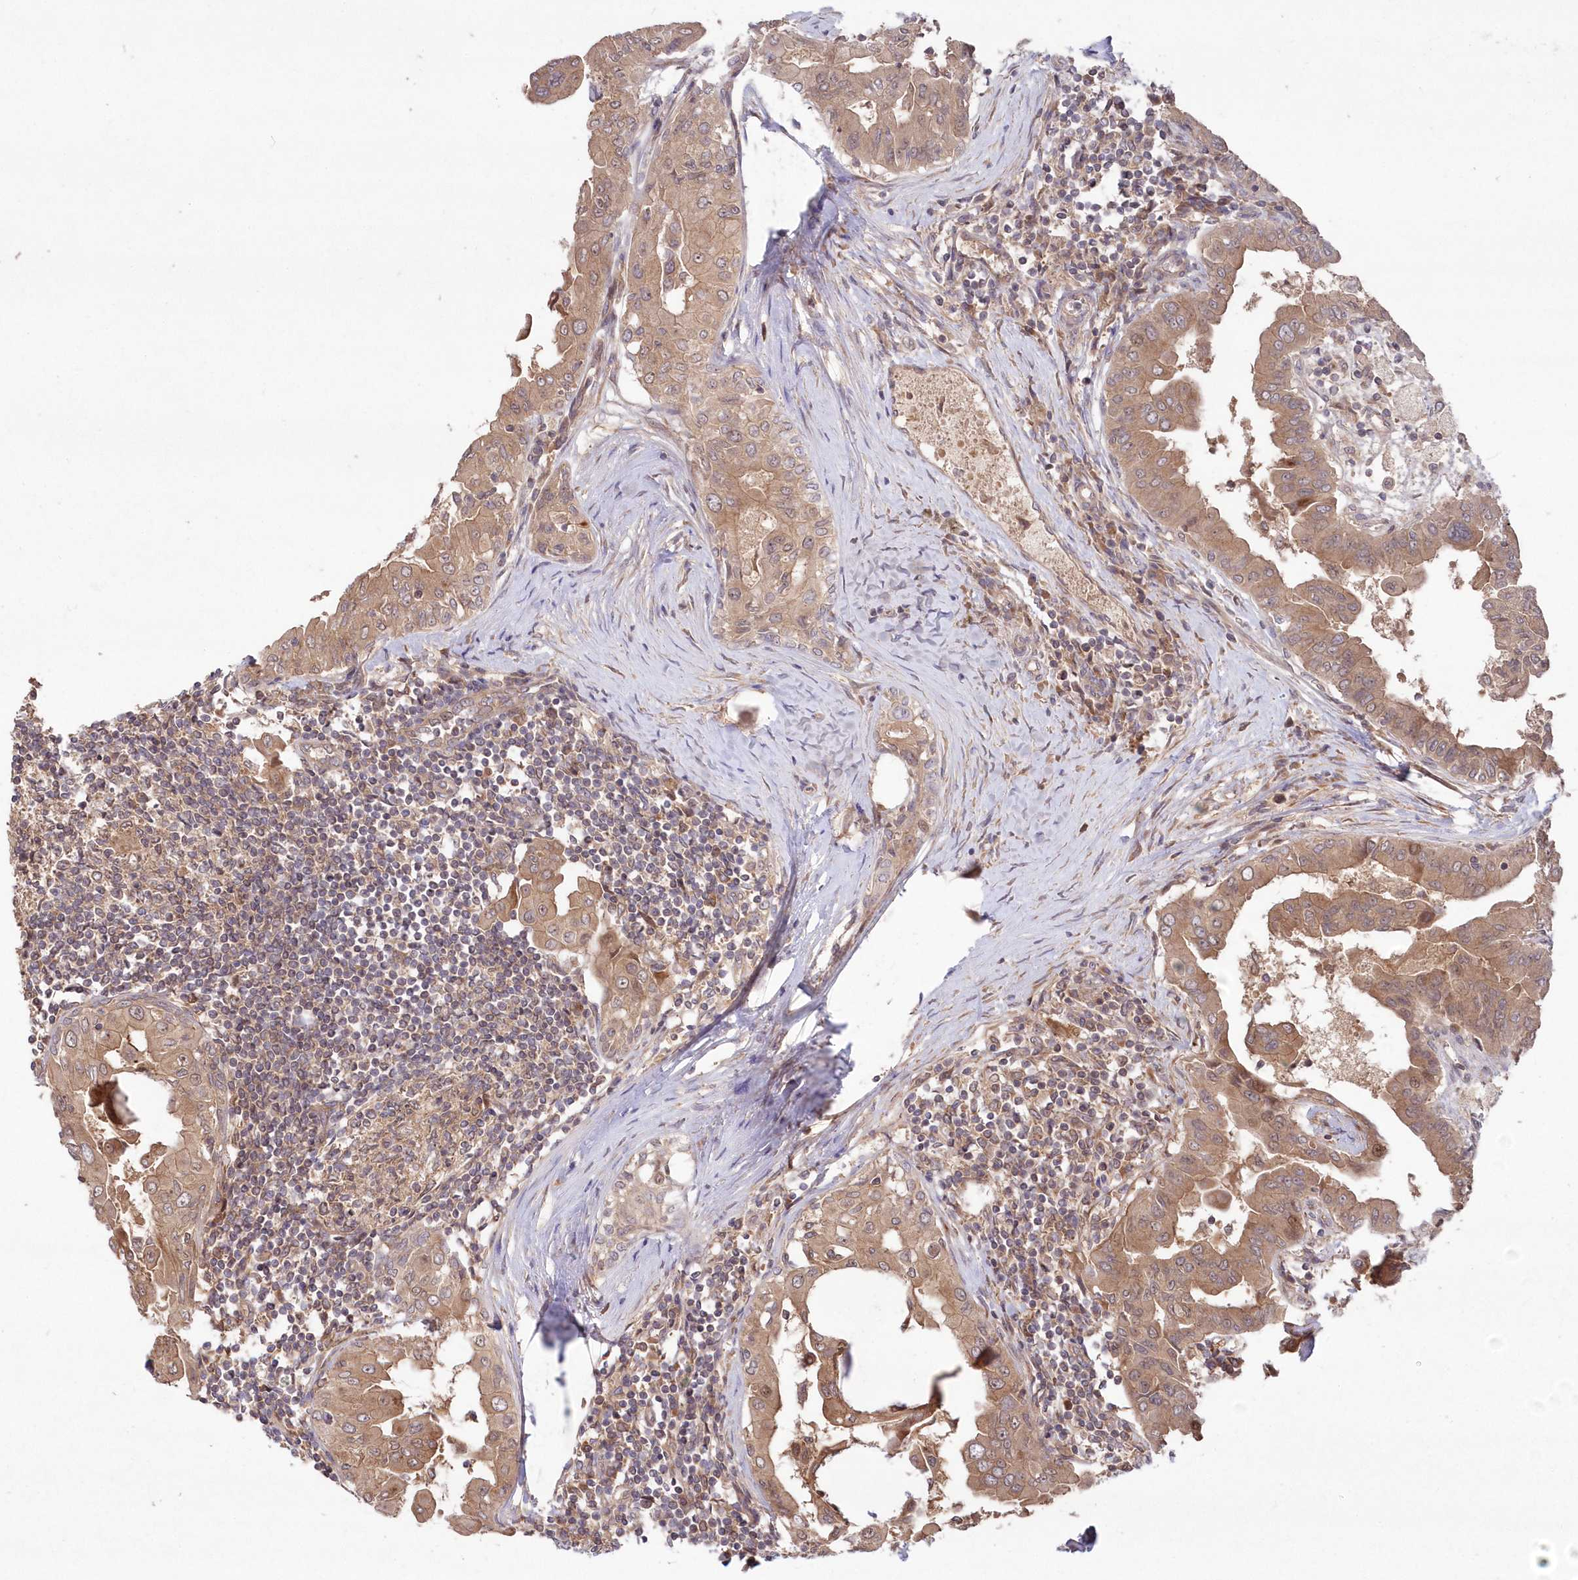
{"staining": {"intensity": "moderate", "quantity": ">75%", "location": "cytoplasmic/membranous,nuclear"}, "tissue": "thyroid cancer", "cell_type": "Tumor cells", "image_type": "cancer", "snomed": [{"axis": "morphology", "description": "Papillary adenocarcinoma, NOS"}, {"axis": "topography", "description": "Thyroid gland"}], "caption": "Thyroid papillary adenocarcinoma stained with DAB (3,3'-diaminobenzidine) IHC reveals medium levels of moderate cytoplasmic/membranous and nuclear expression in approximately >75% of tumor cells. Immunohistochemistry (ihc) stains the protein in brown and the nuclei are stained blue.", "gene": "TBCA", "patient": {"sex": "male", "age": 33}}